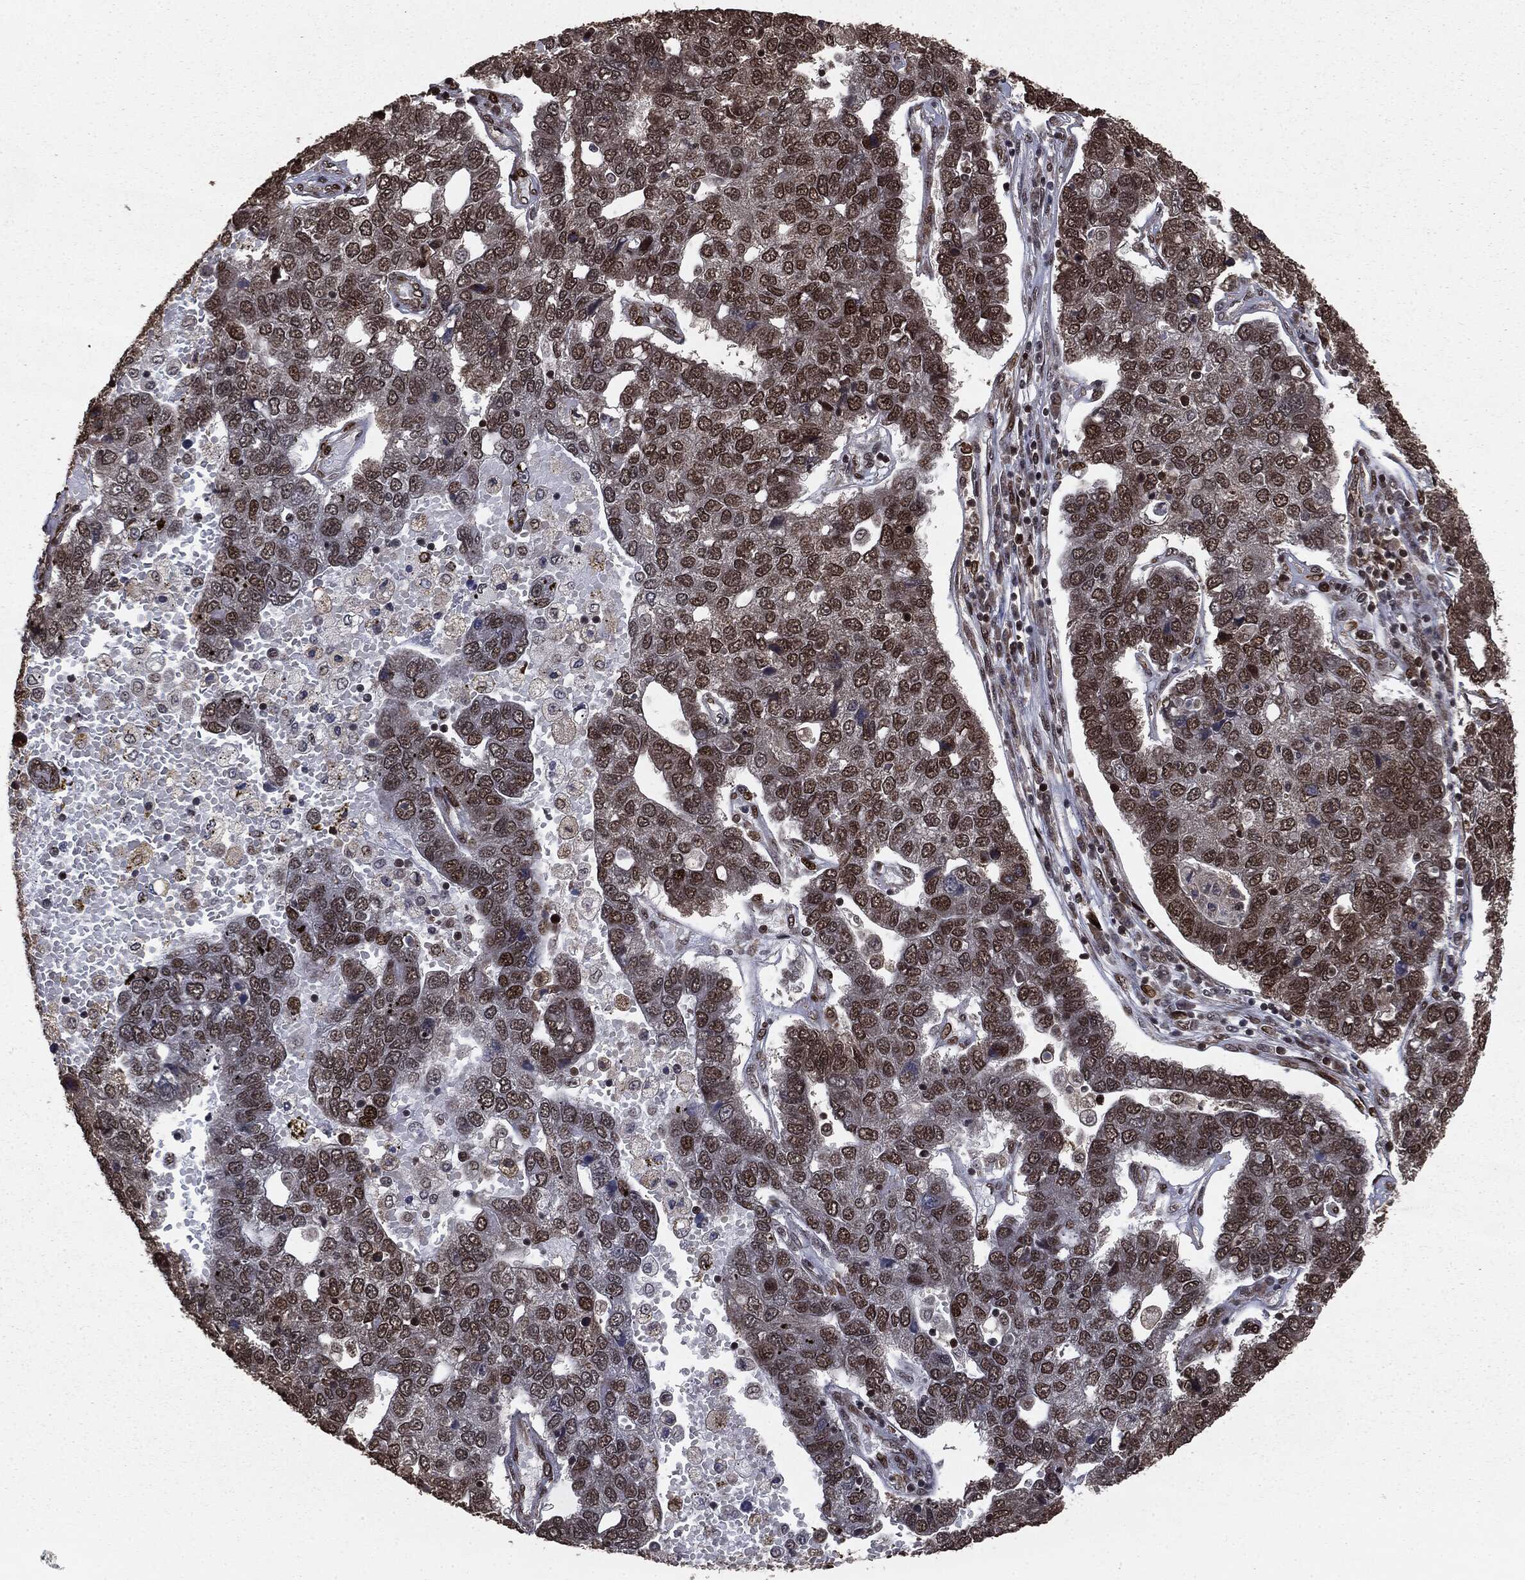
{"staining": {"intensity": "strong", "quantity": ">75%", "location": "nuclear"}, "tissue": "pancreatic cancer", "cell_type": "Tumor cells", "image_type": "cancer", "snomed": [{"axis": "morphology", "description": "Adenocarcinoma, NOS"}, {"axis": "topography", "description": "Pancreas"}], "caption": "Protein expression by immunohistochemistry (IHC) exhibits strong nuclear staining in about >75% of tumor cells in adenocarcinoma (pancreatic).", "gene": "DVL2", "patient": {"sex": "female", "age": 61}}